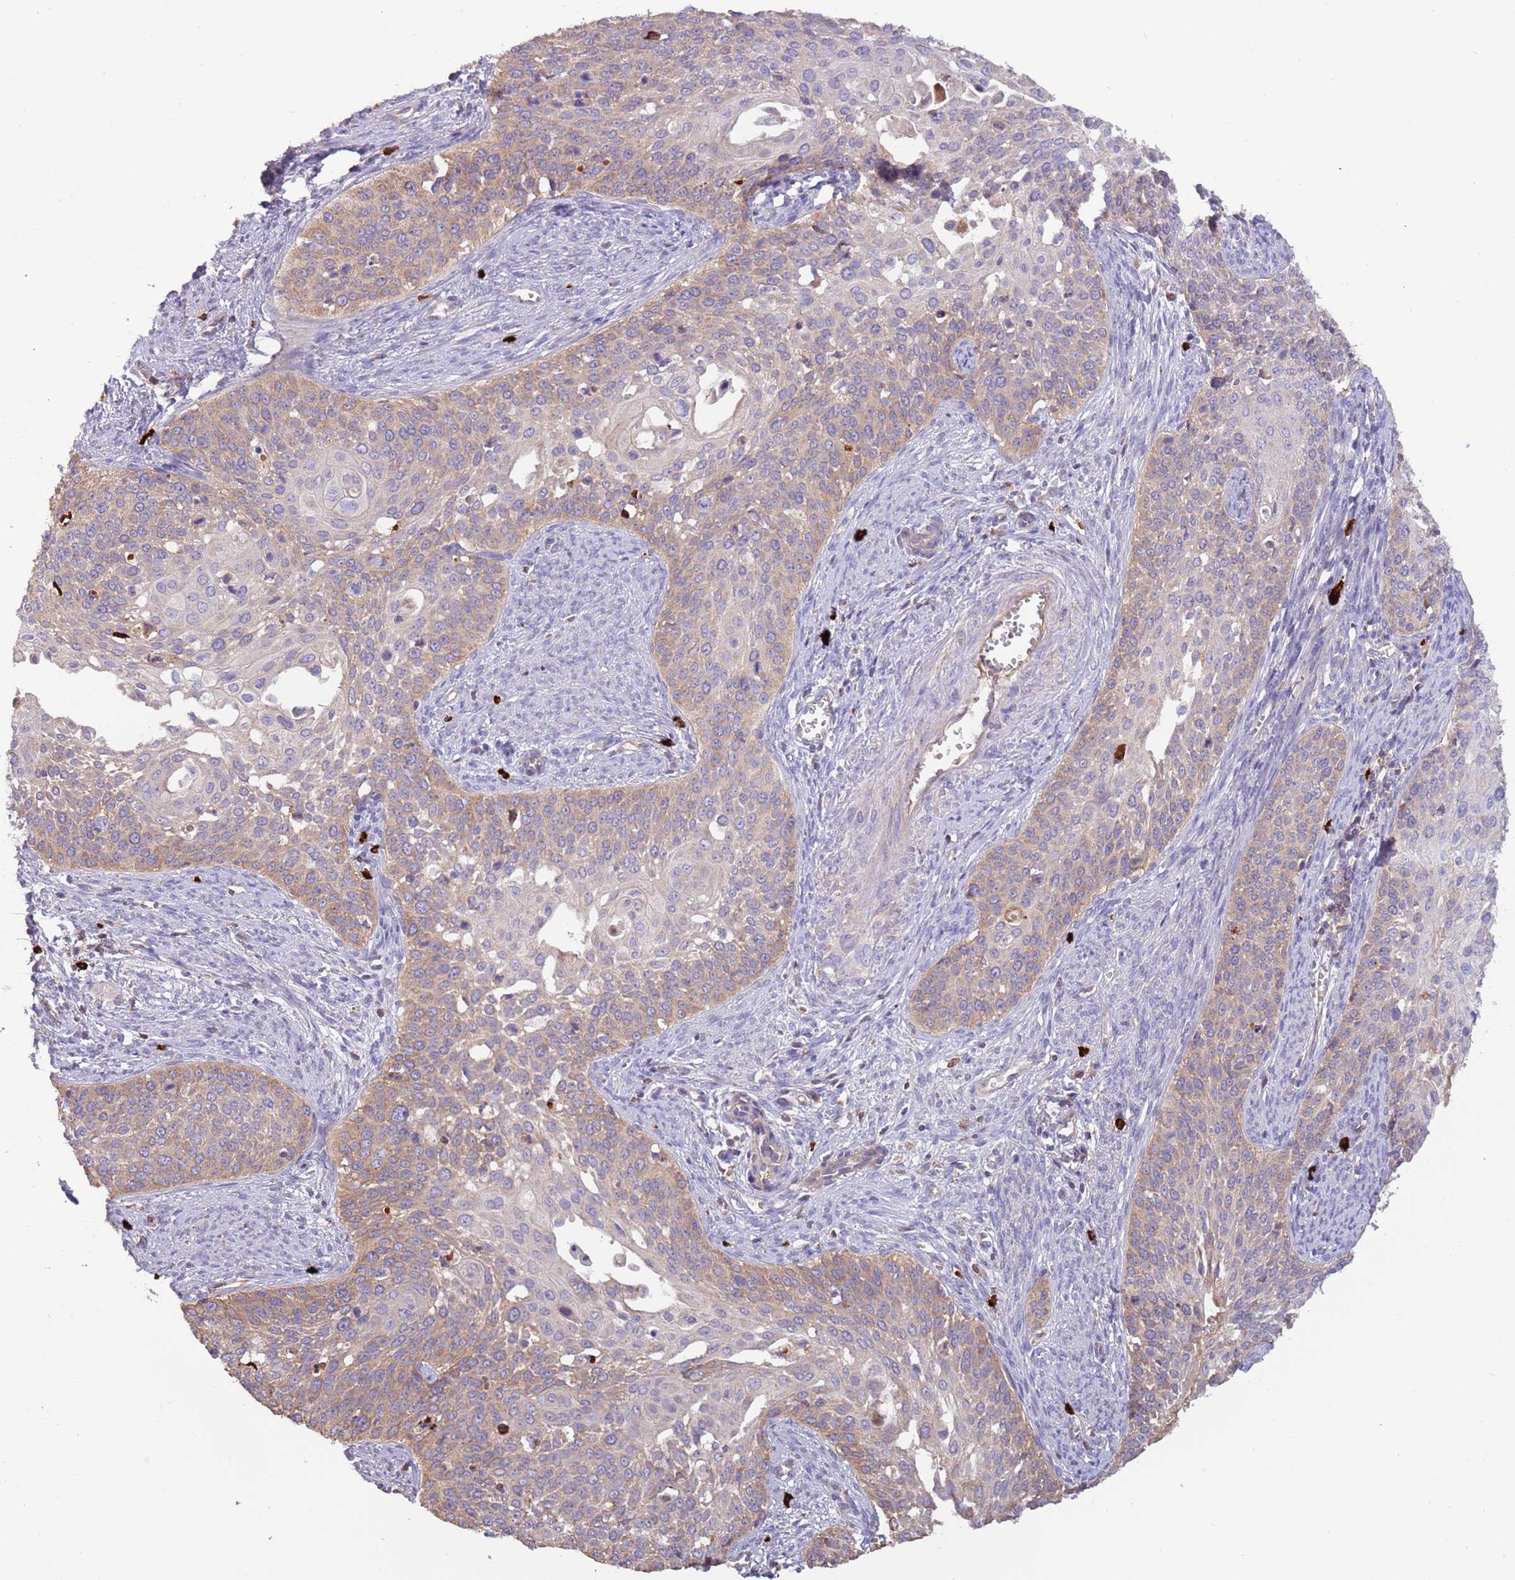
{"staining": {"intensity": "weak", "quantity": "25%-75%", "location": "cytoplasmic/membranous"}, "tissue": "cervical cancer", "cell_type": "Tumor cells", "image_type": "cancer", "snomed": [{"axis": "morphology", "description": "Squamous cell carcinoma, NOS"}, {"axis": "topography", "description": "Cervix"}], "caption": "IHC histopathology image of neoplastic tissue: cervical squamous cell carcinoma stained using IHC demonstrates low levels of weak protein expression localized specifically in the cytoplasmic/membranous of tumor cells, appearing as a cytoplasmic/membranous brown color.", "gene": "TRMO", "patient": {"sex": "female", "age": 44}}